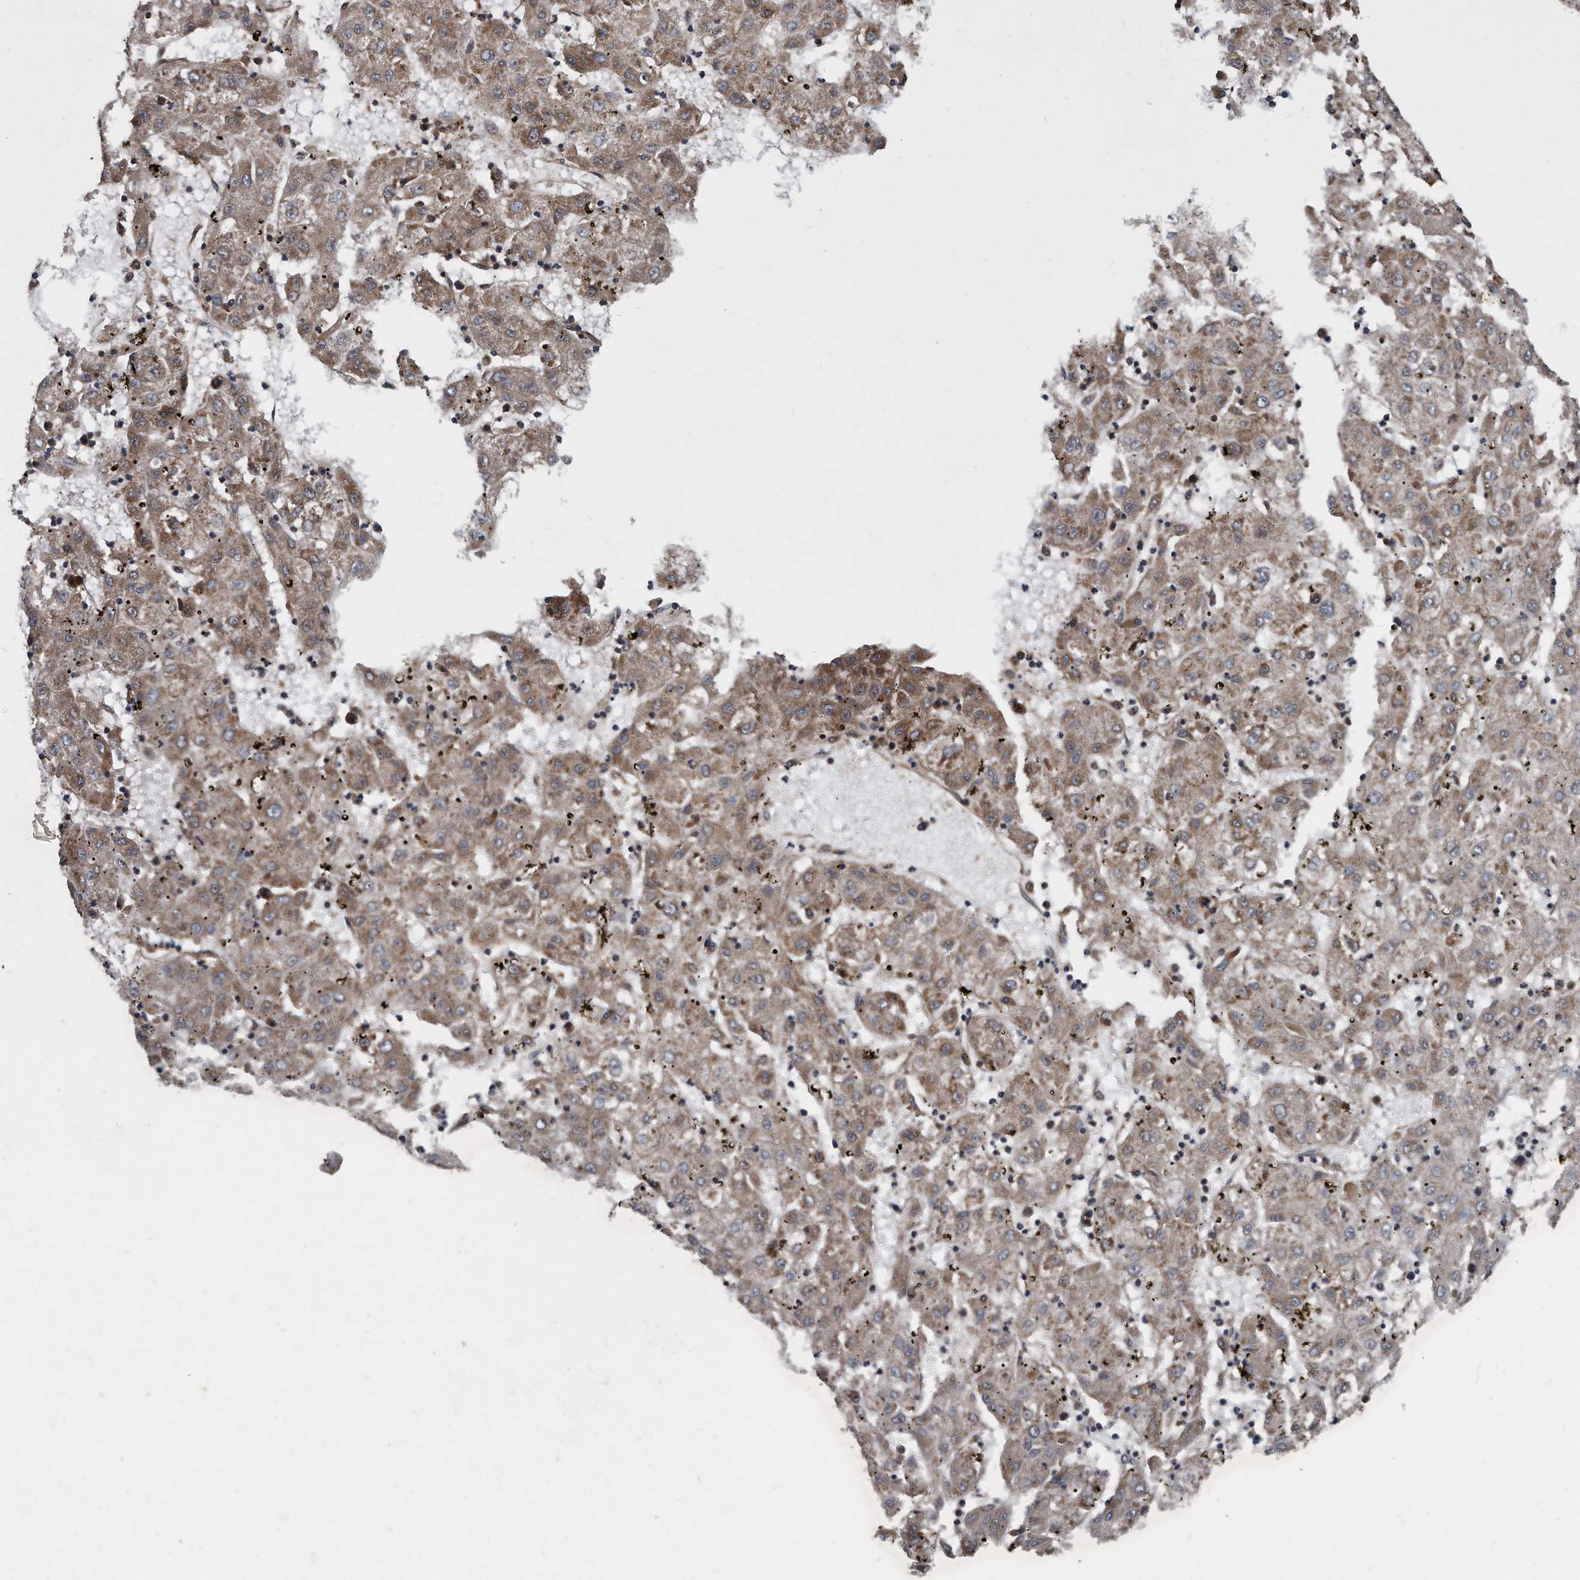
{"staining": {"intensity": "moderate", "quantity": ">75%", "location": "cytoplasmic/membranous"}, "tissue": "liver cancer", "cell_type": "Tumor cells", "image_type": "cancer", "snomed": [{"axis": "morphology", "description": "Carcinoma, Hepatocellular, NOS"}, {"axis": "topography", "description": "Liver"}], "caption": "A micrograph of human liver hepatocellular carcinoma stained for a protein displays moderate cytoplasmic/membranous brown staining in tumor cells. The staining is performed using DAB brown chromogen to label protein expression. The nuclei are counter-stained blue using hematoxylin.", "gene": "FAM136A", "patient": {"sex": "male", "age": 72}}